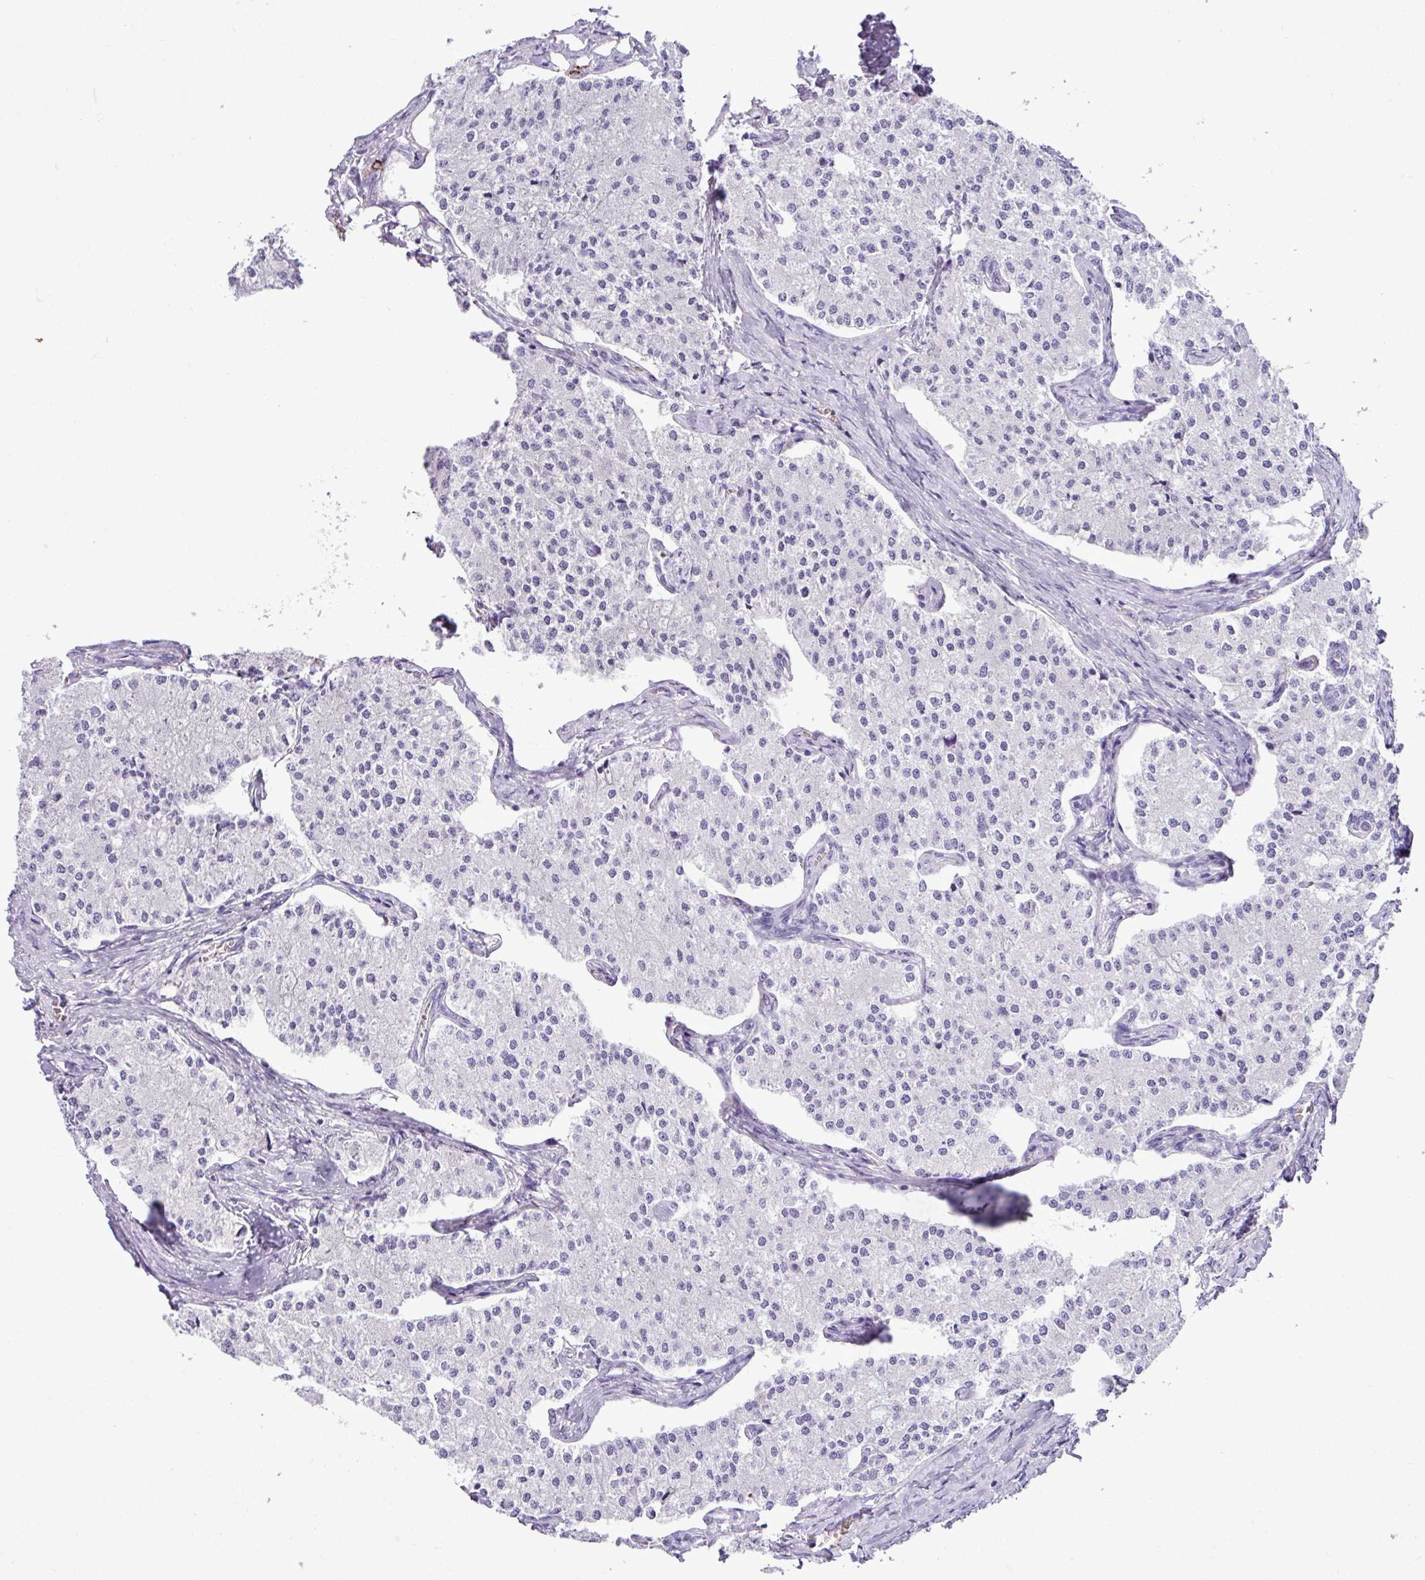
{"staining": {"intensity": "negative", "quantity": "none", "location": "none"}, "tissue": "carcinoid", "cell_type": "Tumor cells", "image_type": "cancer", "snomed": [{"axis": "morphology", "description": "Carcinoid, malignant, NOS"}, {"axis": "topography", "description": "Colon"}], "caption": "High magnification brightfield microscopy of carcinoid stained with DAB (3,3'-diaminobenzidine) (brown) and counterstained with hematoxylin (blue): tumor cells show no significant positivity. (DAB immunohistochemistry (IHC), high magnification).", "gene": "ZSCAN5A", "patient": {"sex": "female", "age": 52}}